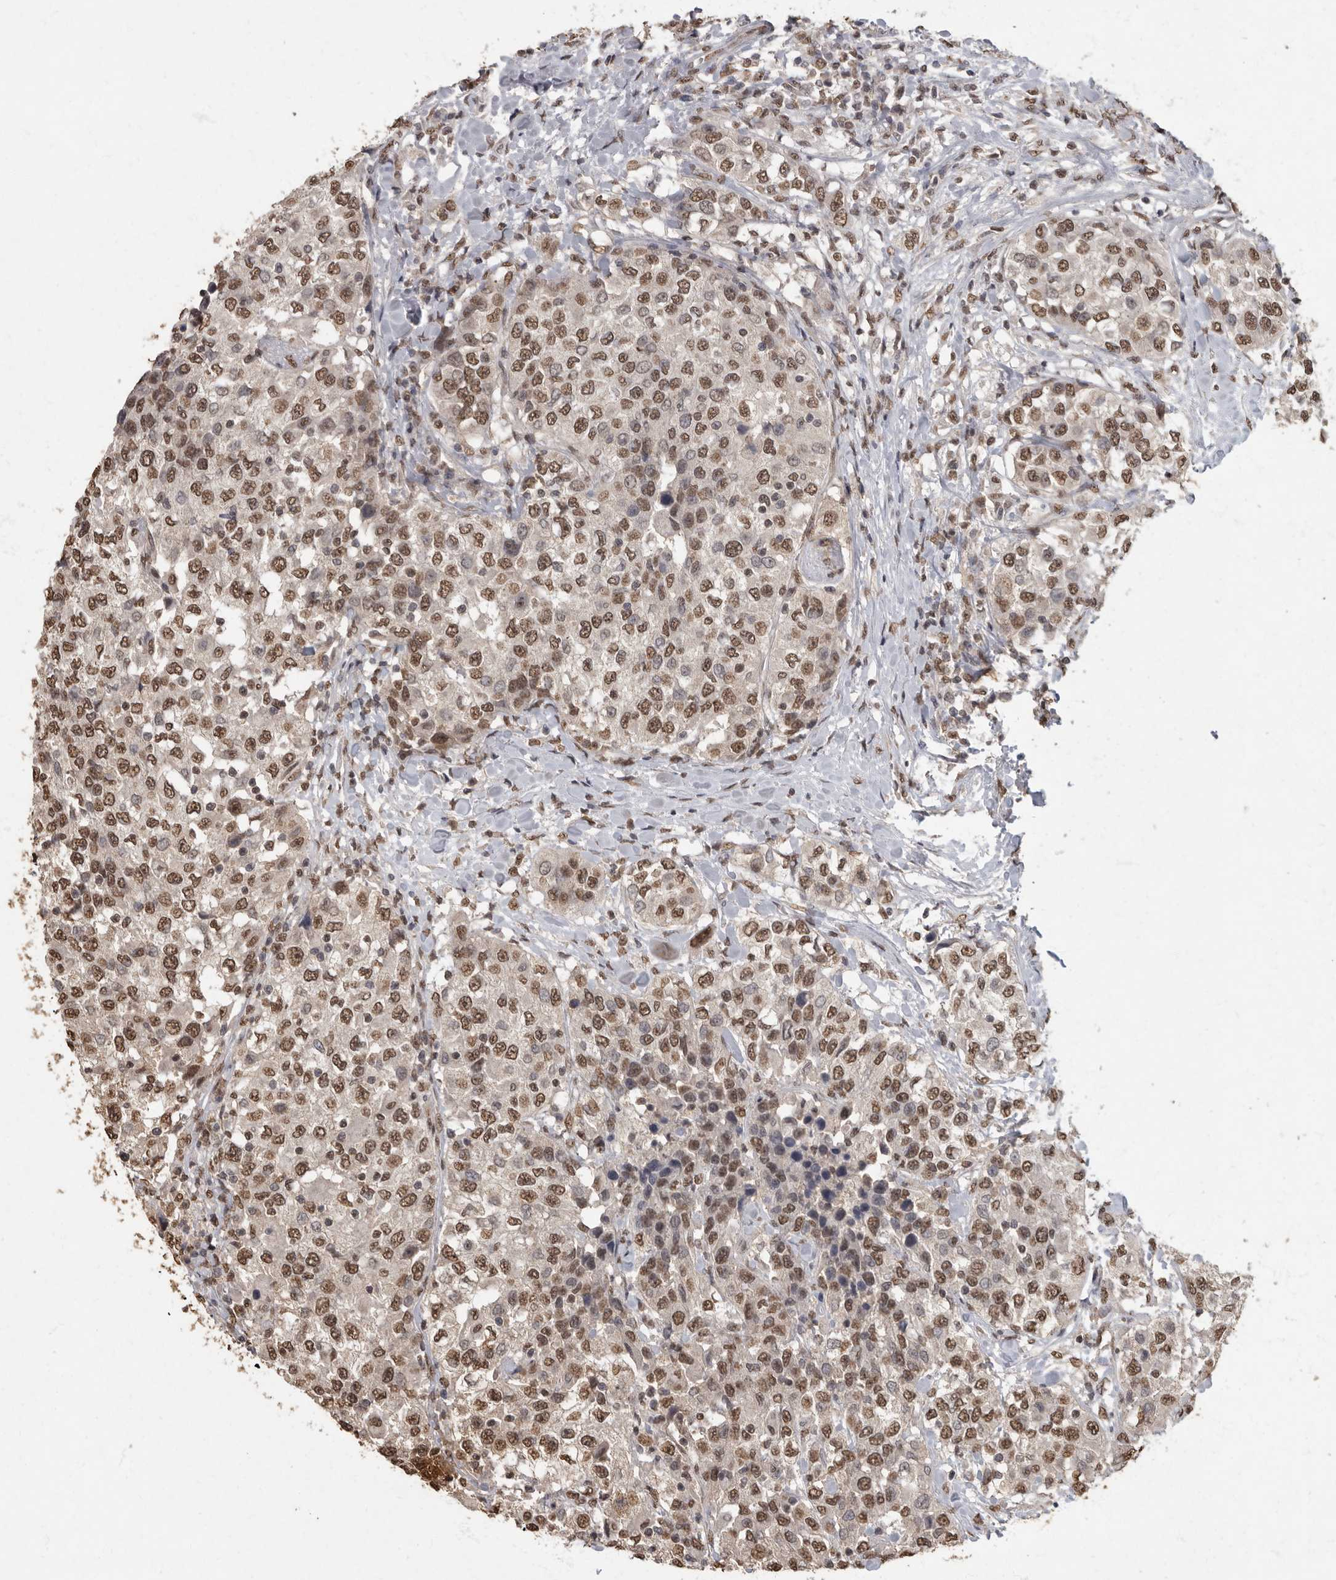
{"staining": {"intensity": "moderate", "quantity": ">75%", "location": "nuclear"}, "tissue": "urothelial cancer", "cell_type": "Tumor cells", "image_type": "cancer", "snomed": [{"axis": "morphology", "description": "Urothelial carcinoma, High grade"}, {"axis": "topography", "description": "Urinary bladder"}], "caption": "The immunohistochemical stain shows moderate nuclear staining in tumor cells of urothelial cancer tissue.", "gene": "NBL1", "patient": {"sex": "female", "age": 80}}